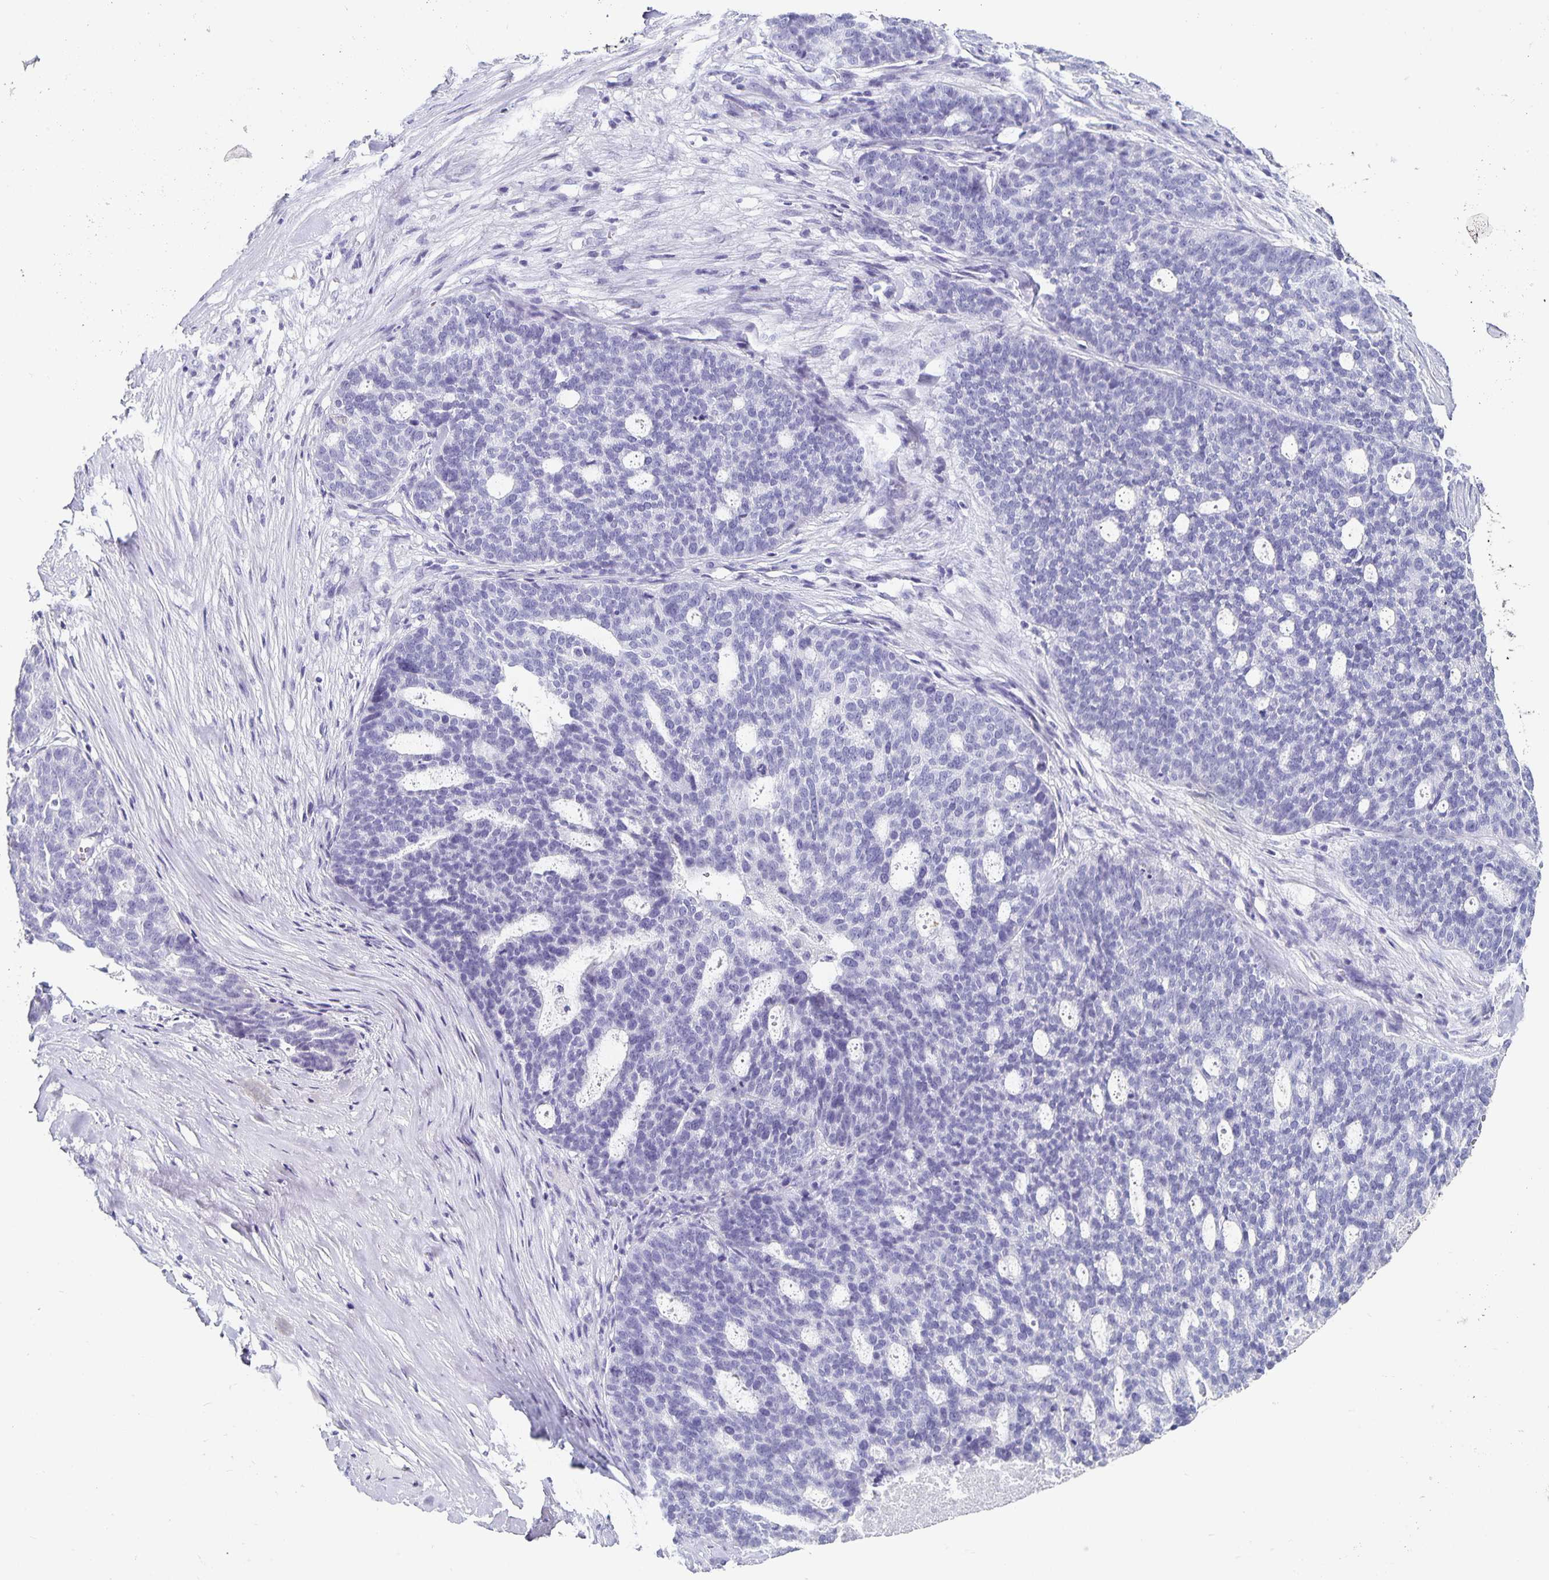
{"staining": {"intensity": "negative", "quantity": "none", "location": "none"}, "tissue": "ovarian cancer", "cell_type": "Tumor cells", "image_type": "cancer", "snomed": [{"axis": "morphology", "description": "Cystadenocarcinoma, serous, NOS"}, {"axis": "topography", "description": "Ovary"}], "caption": "This is an immunohistochemistry image of human serous cystadenocarcinoma (ovarian). There is no staining in tumor cells.", "gene": "CHGA", "patient": {"sex": "female", "age": 59}}